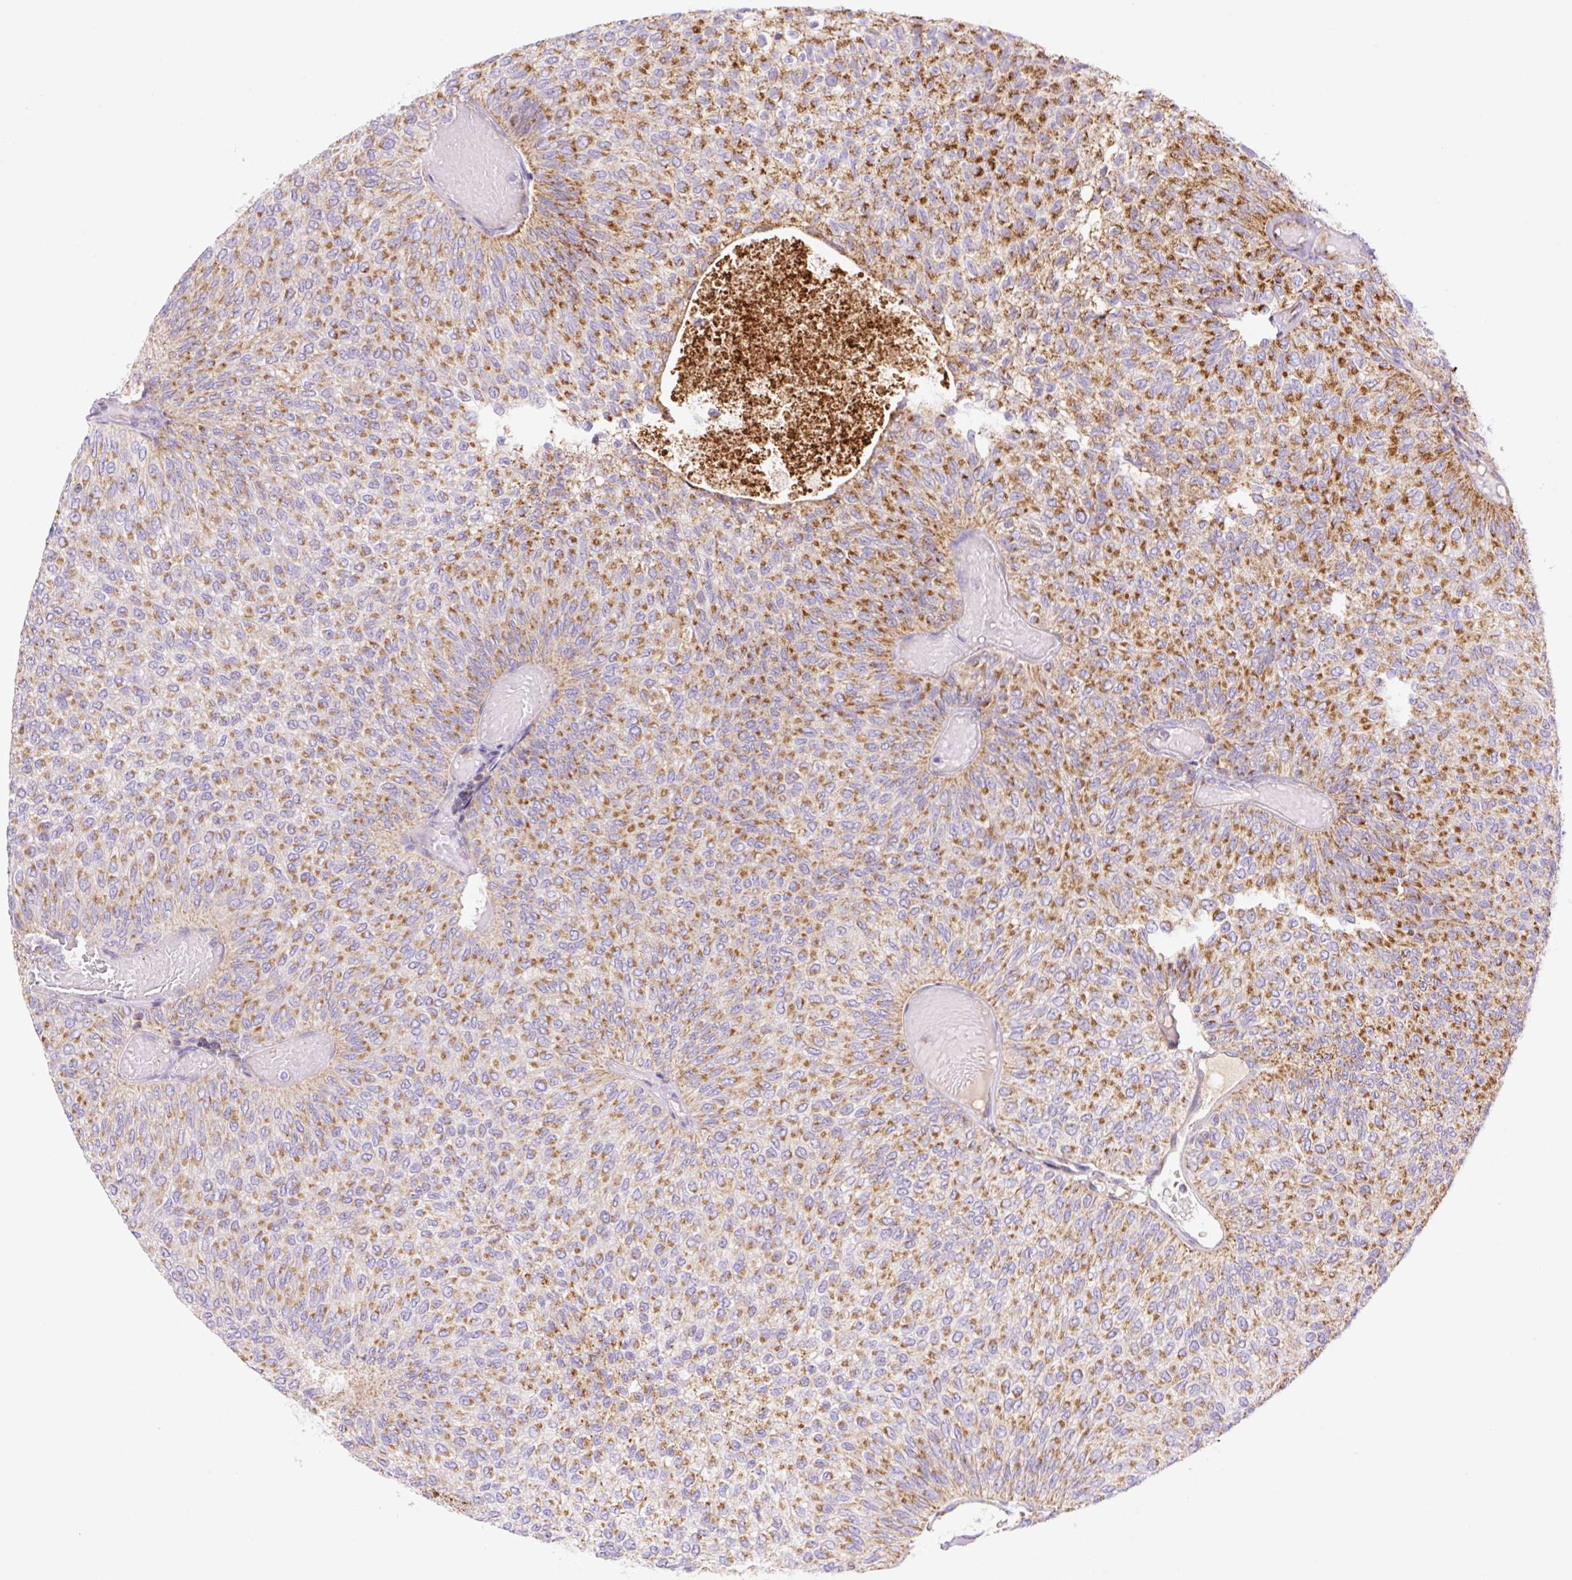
{"staining": {"intensity": "moderate", "quantity": ">75%", "location": "cytoplasmic/membranous"}, "tissue": "urothelial cancer", "cell_type": "Tumor cells", "image_type": "cancer", "snomed": [{"axis": "morphology", "description": "Urothelial carcinoma, Low grade"}, {"axis": "topography", "description": "Urinary bladder"}], "caption": "Moderate cytoplasmic/membranous protein positivity is seen in approximately >75% of tumor cells in urothelial cancer.", "gene": "ETNK2", "patient": {"sex": "male", "age": 78}}